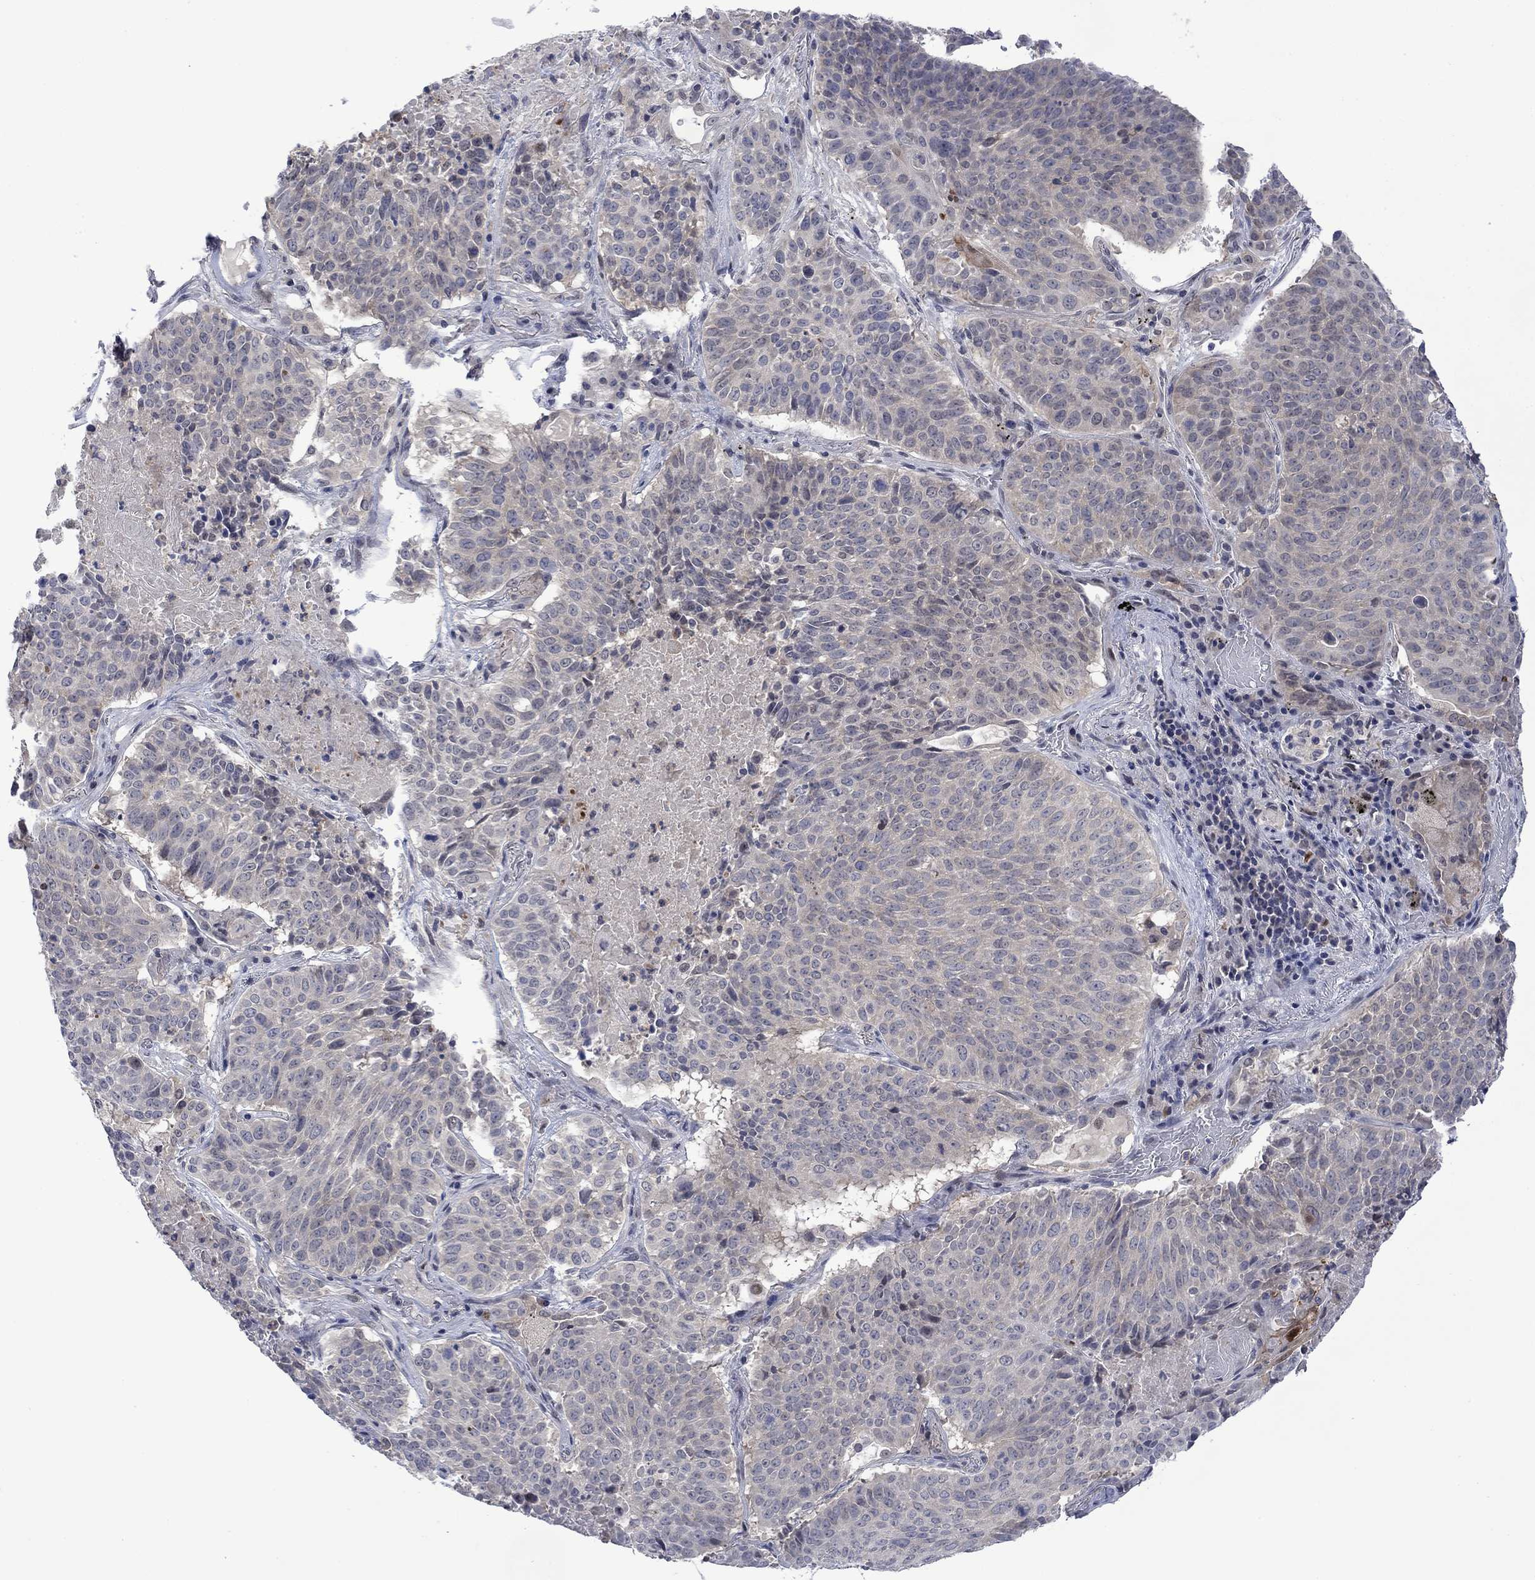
{"staining": {"intensity": "negative", "quantity": "none", "location": "none"}, "tissue": "lung cancer", "cell_type": "Tumor cells", "image_type": "cancer", "snomed": [{"axis": "morphology", "description": "Squamous cell carcinoma, NOS"}, {"axis": "topography", "description": "Lung"}], "caption": "DAB (3,3'-diaminobenzidine) immunohistochemical staining of human lung cancer (squamous cell carcinoma) shows no significant positivity in tumor cells. (DAB immunohistochemistry with hematoxylin counter stain).", "gene": "AGL", "patient": {"sex": "male", "age": 64}}